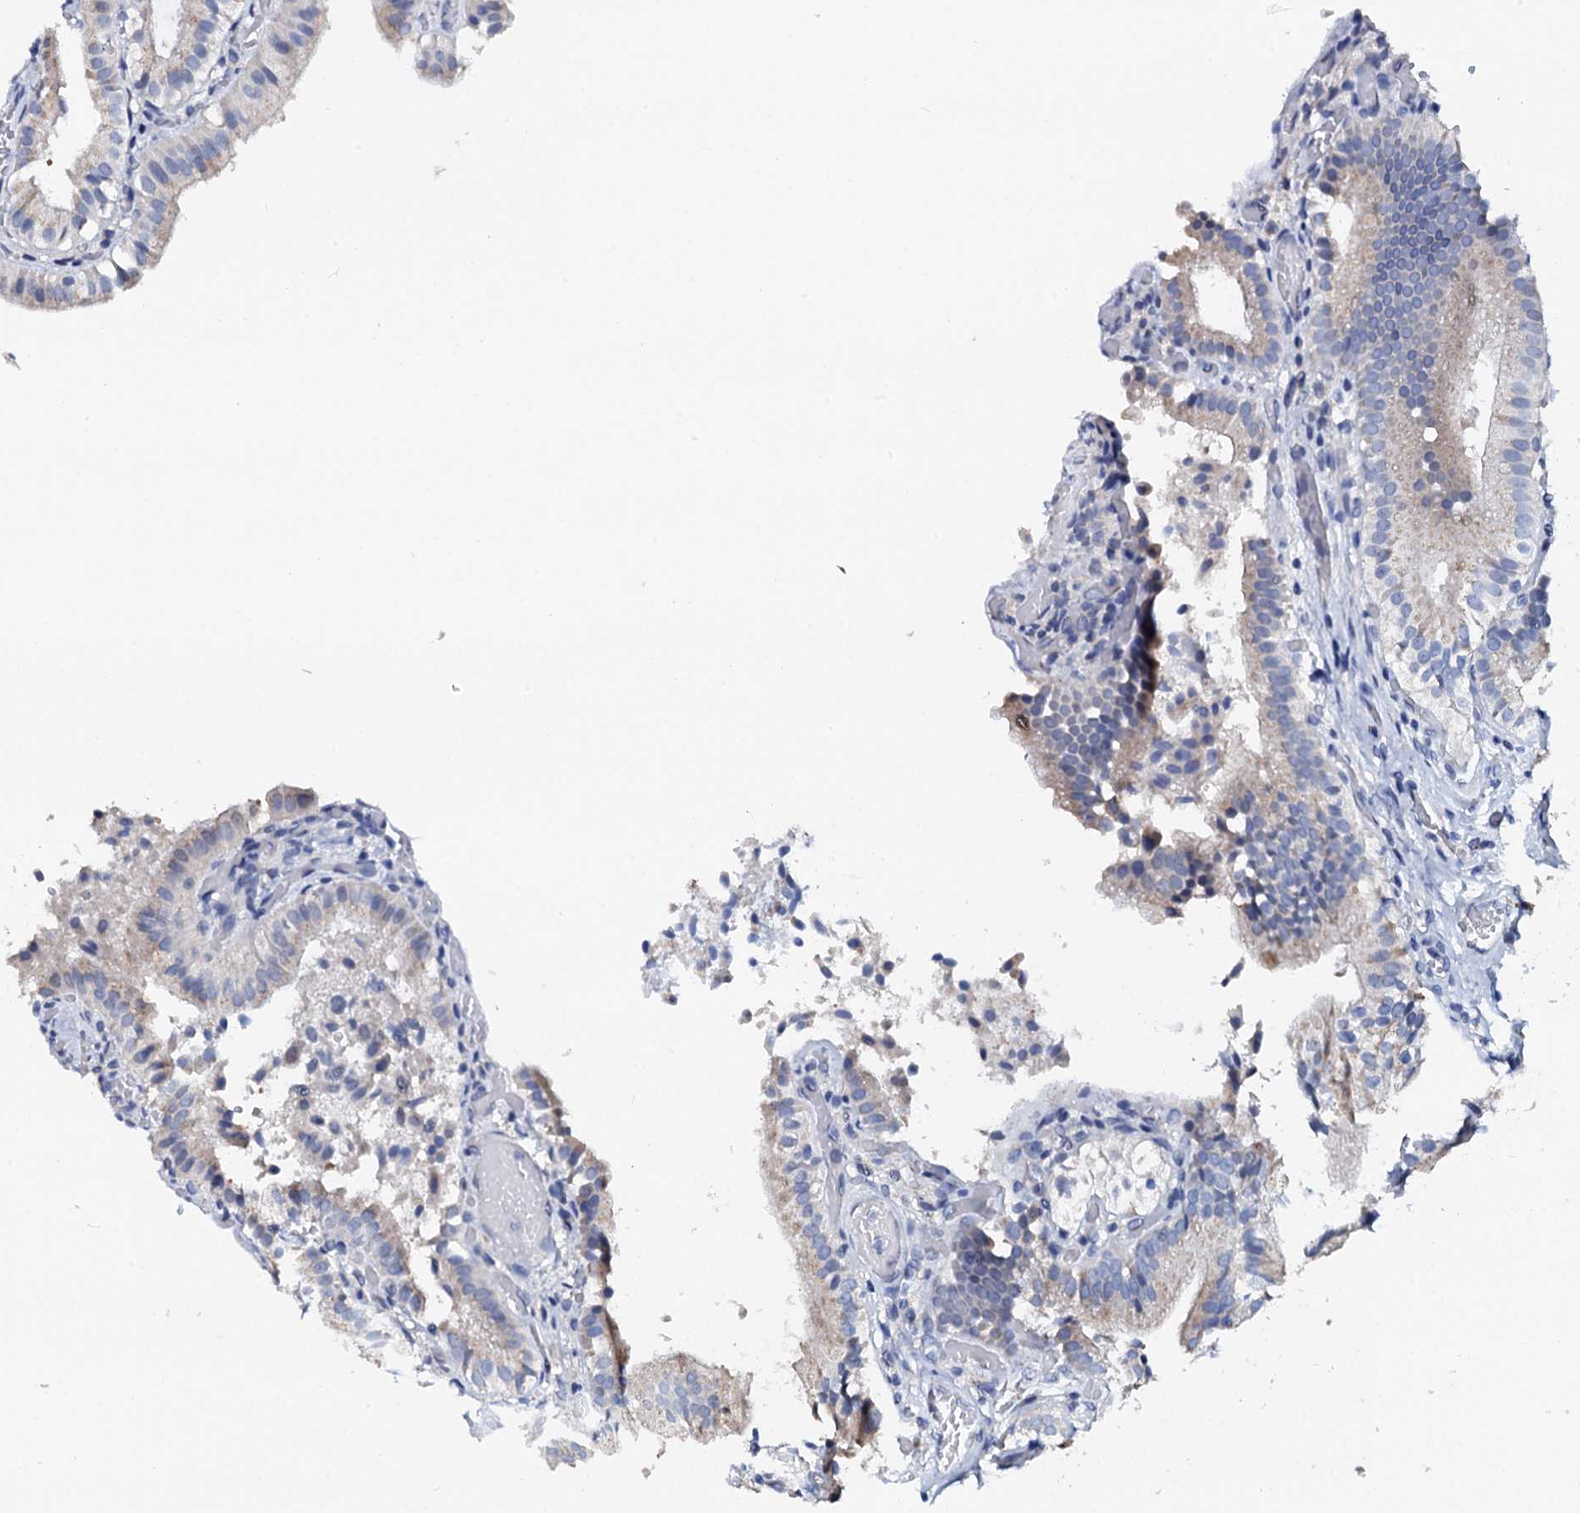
{"staining": {"intensity": "weak", "quantity": "<25%", "location": "cytoplasmic/membranous"}, "tissue": "gallbladder", "cell_type": "Glandular cells", "image_type": "normal", "snomed": [{"axis": "morphology", "description": "Normal tissue, NOS"}, {"axis": "topography", "description": "Gallbladder"}], "caption": "This photomicrograph is of unremarkable gallbladder stained with immunohistochemistry to label a protein in brown with the nuclei are counter-stained blue. There is no staining in glandular cells.", "gene": "AKAP3", "patient": {"sex": "female", "age": 47}}